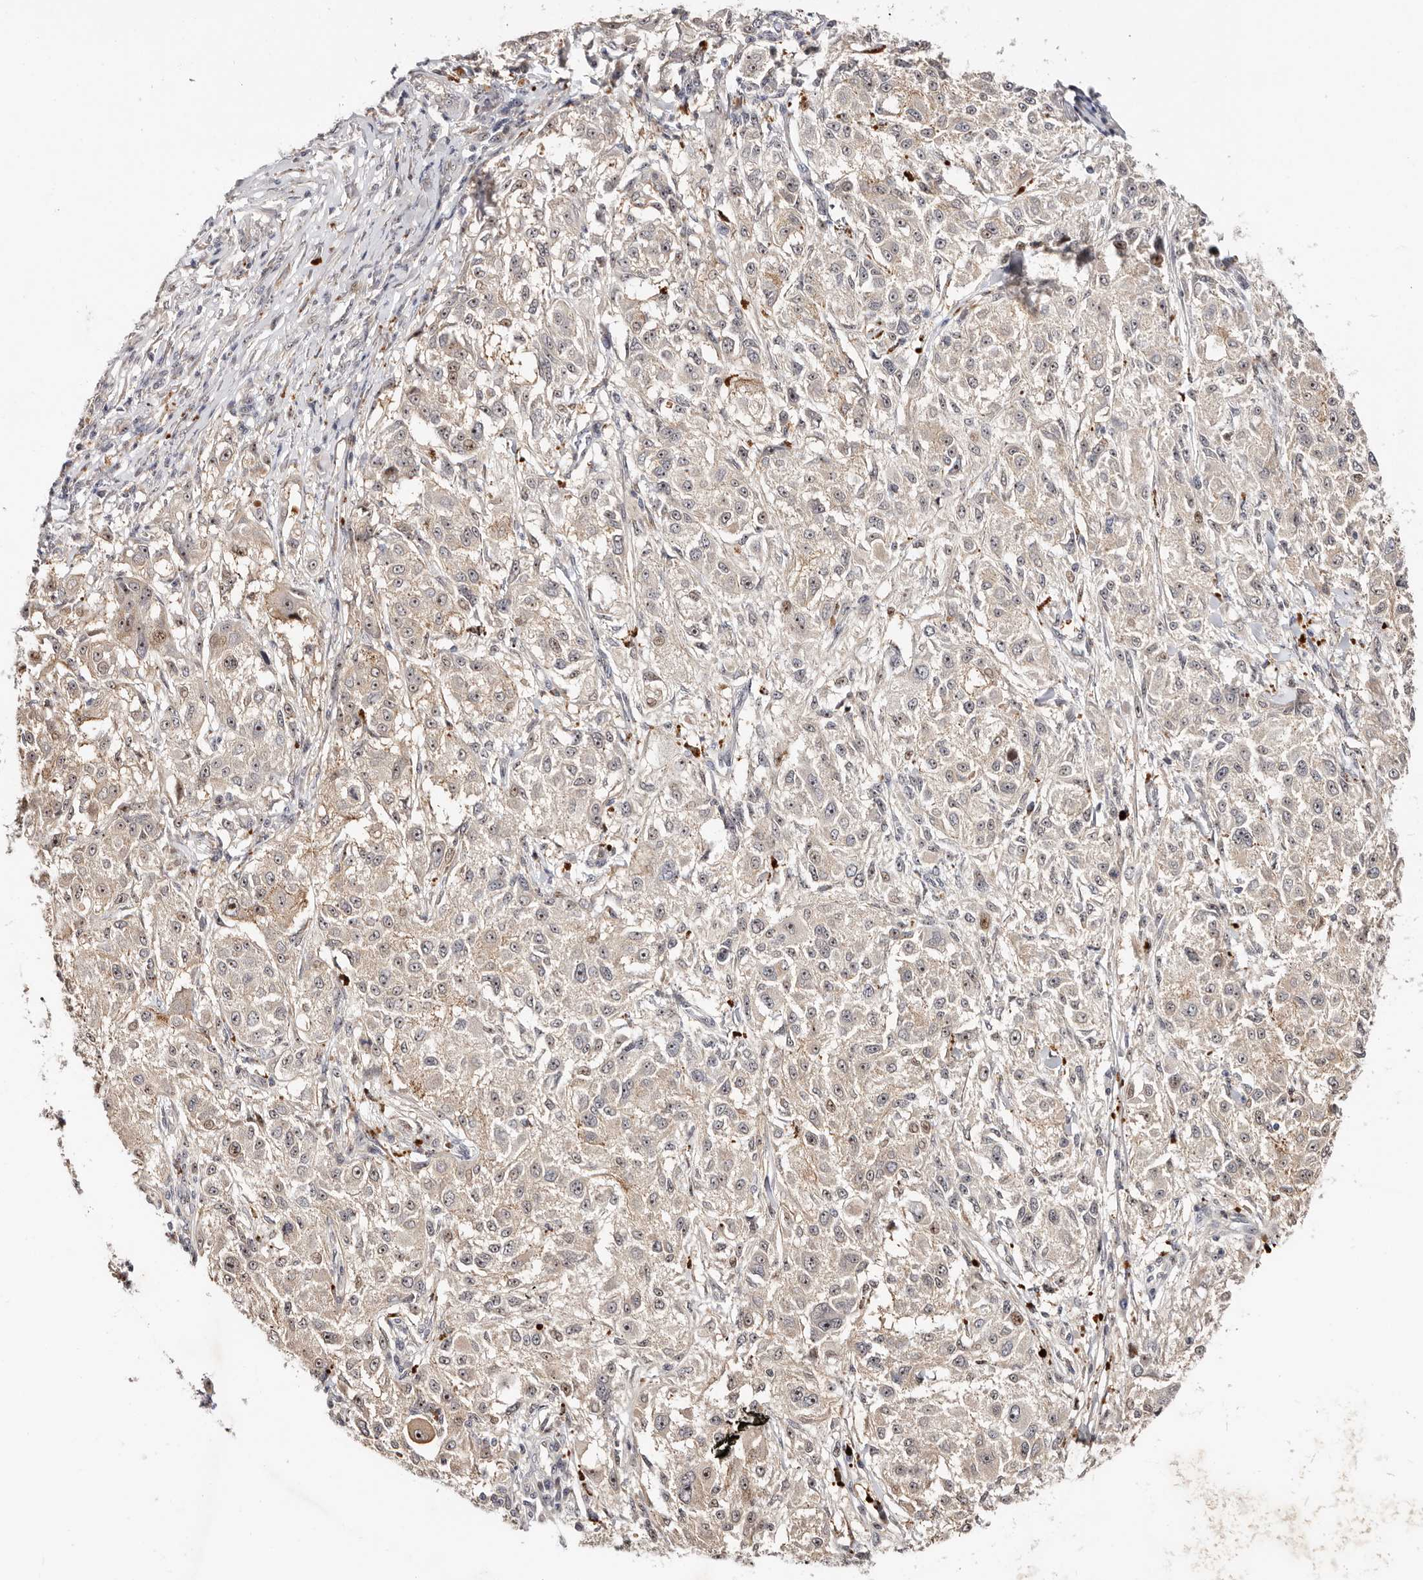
{"staining": {"intensity": "moderate", "quantity": "<25%", "location": "cytoplasmic/membranous,nuclear"}, "tissue": "melanoma", "cell_type": "Tumor cells", "image_type": "cancer", "snomed": [{"axis": "morphology", "description": "Necrosis, NOS"}, {"axis": "morphology", "description": "Malignant melanoma, NOS"}, {"axis": "topography", "description": "Skin"}], "caption": "Immunohistochemistry (DAB (3,3'-diaminobenzidine)) staining of melanoma exhibits moderate cytoplasmic/membranous and nuclear protein expression in about <25% of tumor cells. The staining was performed using DAB (3,3'-diaminobenzidine) to visualize the protein expression in brown, while the nuclei were stained in blue with hematoxylin (Magnification: 20x).", "gene": "ODF2L", "patient": {"sex": "female", "age": 87}}